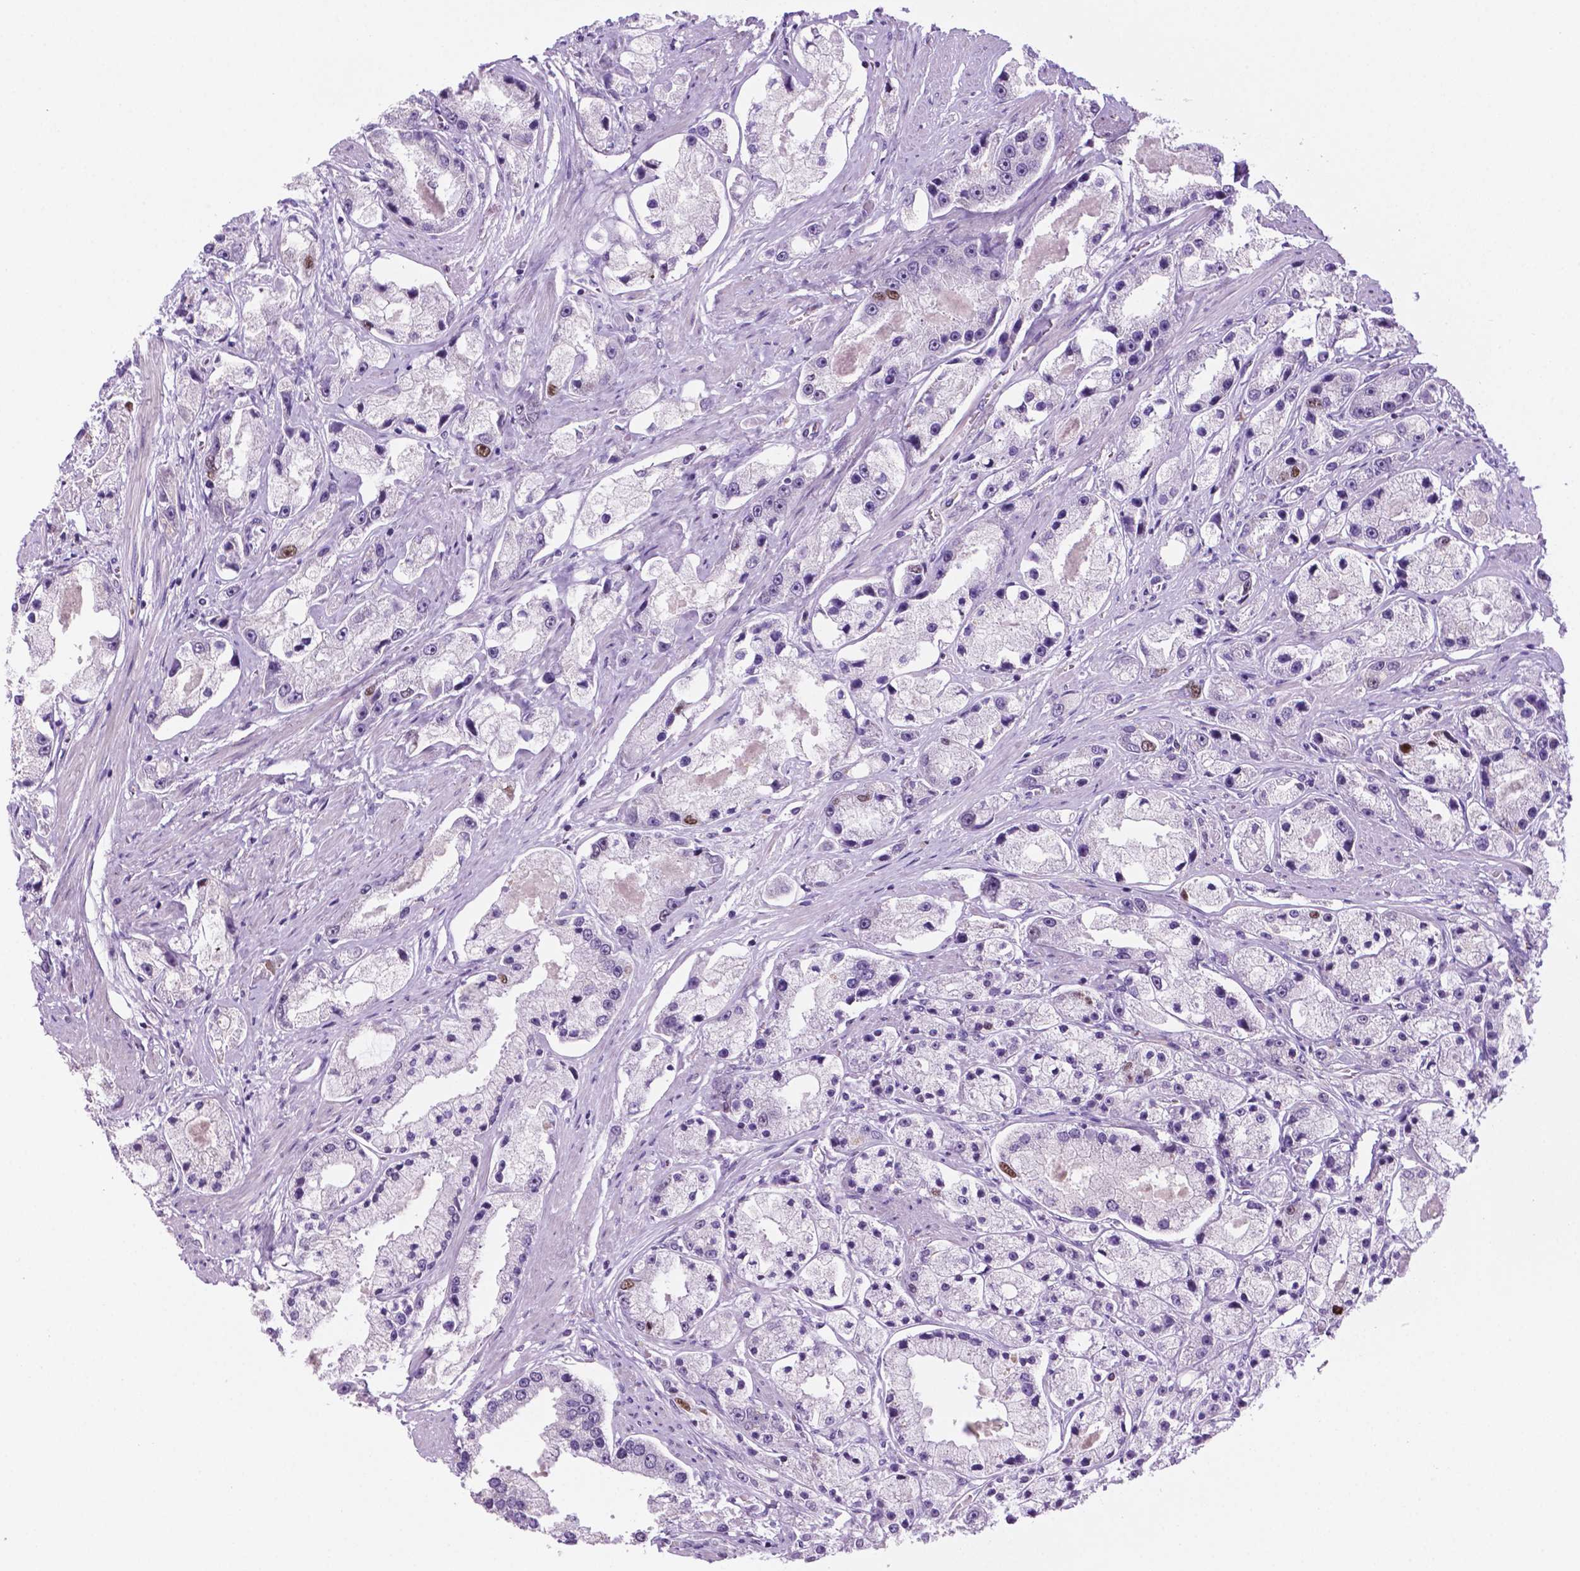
{"staining": {"intensity": "moderate", "quantity": "<25%", "location": "nuclear"}, "tissue": "prostate cancer", "cell_type": "Tumor cells", "image_type": "cancer", "snomed": [{"axis": "morphology", "description": "Adenocarcinoma, High grade"}, {"axis": "topography", "description": "Prostate"}], "caption": "A photomicrograph of human prostate adenocarcinoma (high-grade) stained for a protein reveals moderate nuclear brown staining in tumor cells.", "gene": "NCAPH2", "patient": {"sex": "male", "age": 67}}